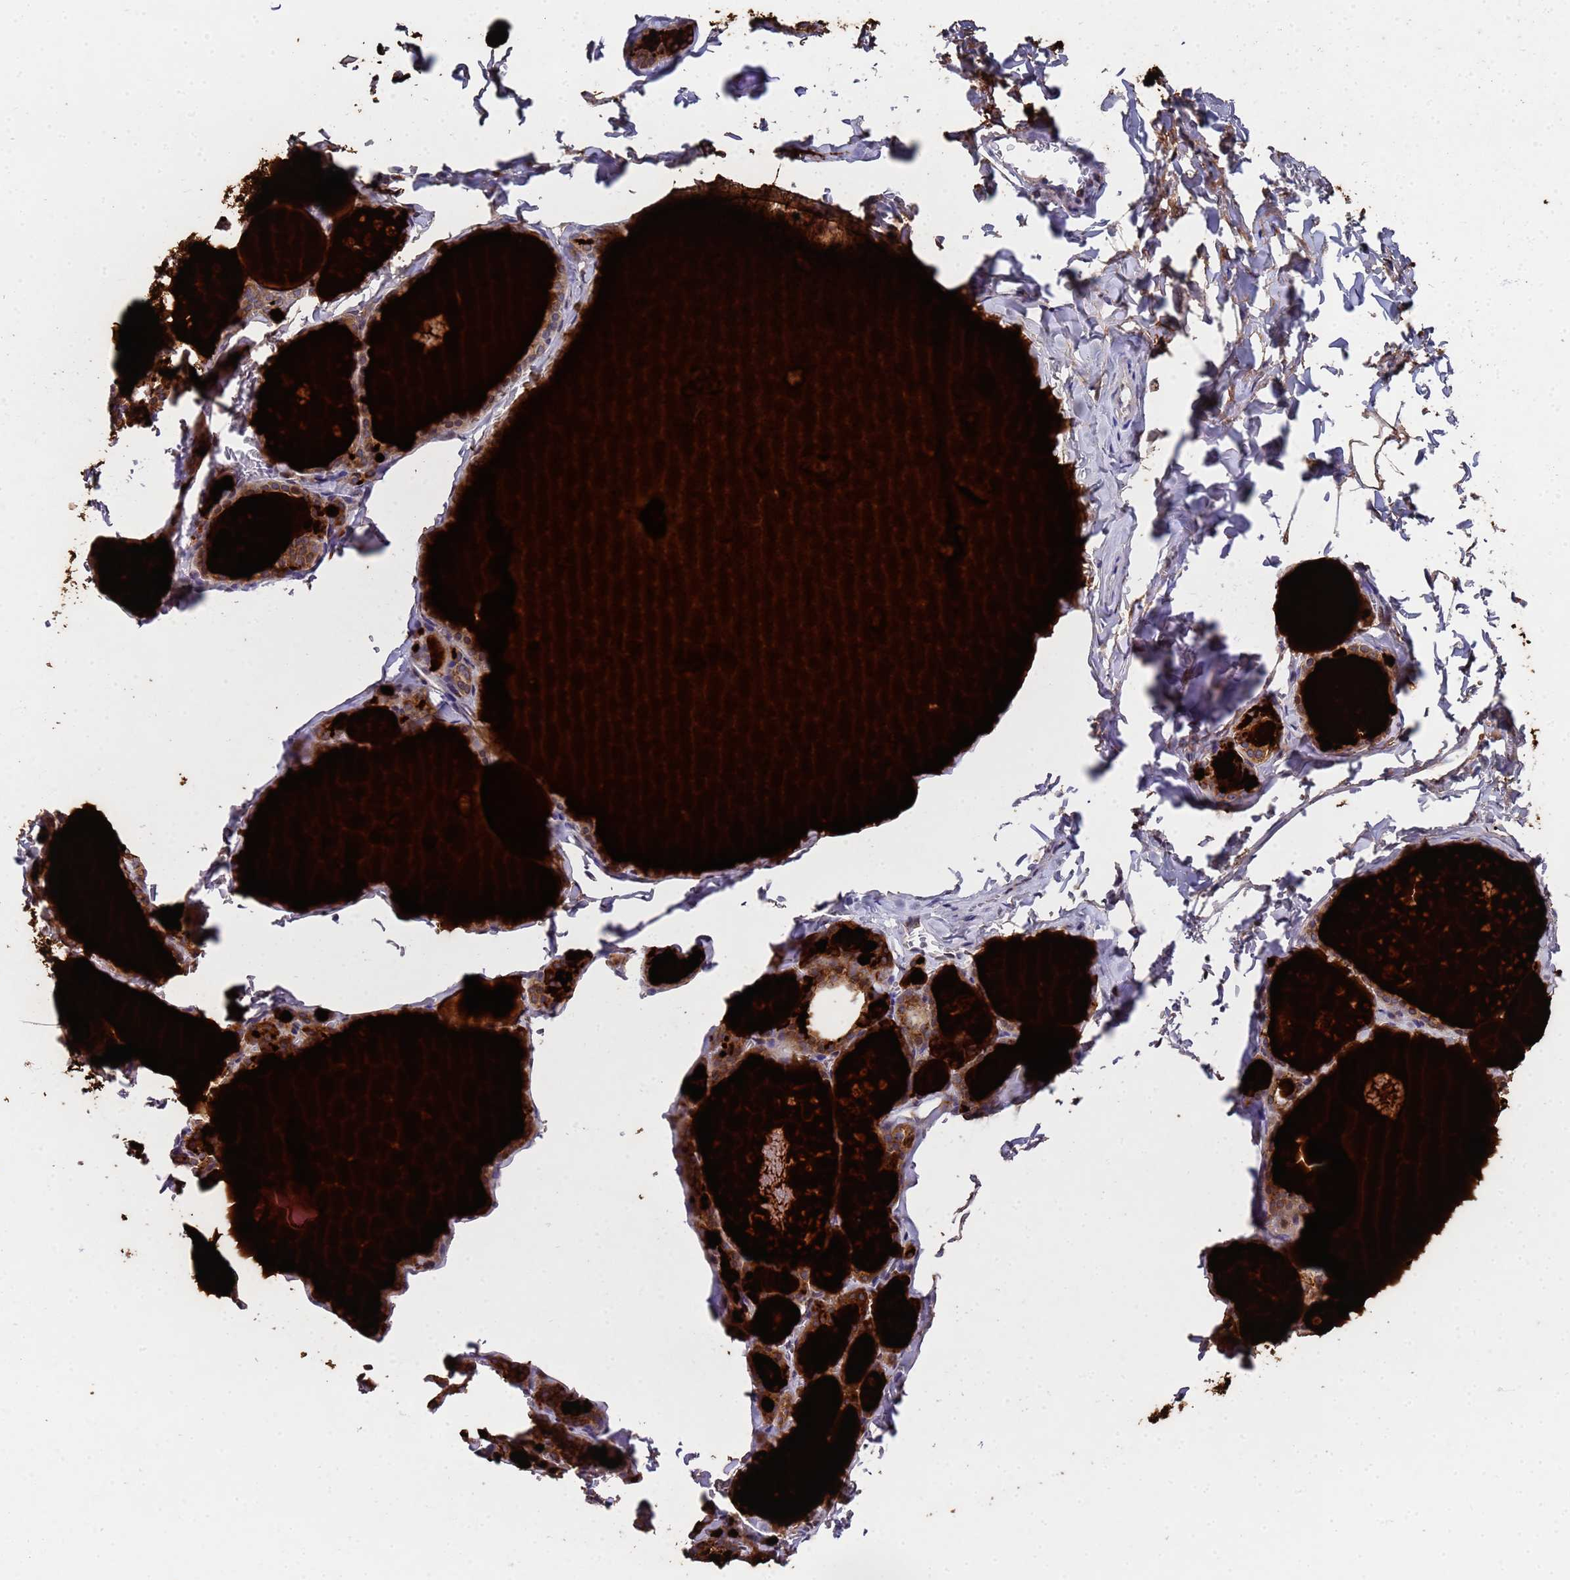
{"staining": {"intensity": "moderate", "quantity": ">75%", "location": "cytoplasmic/membranous"}, "tissue": "thyroid gland", "cell_type": "Glandular cells", "image_type": "normal", "snomed": [{"axis": "morphology", "description": "Normal tissue, NOS"}, {"axis": "topography", "description": "Thyroid gland"}], "caption": "A photomicrograph of human thyroid gland stained for a protein demonstrates moderate cytoplasmic/membranous brown staining in glandular cells. Using DAB (brown) and hematoxylin (blue) stains, captured at high magnification using brightfield microscopy.", "gene": "NSUN6", "patient": {"sex": "male", "age": 56}}